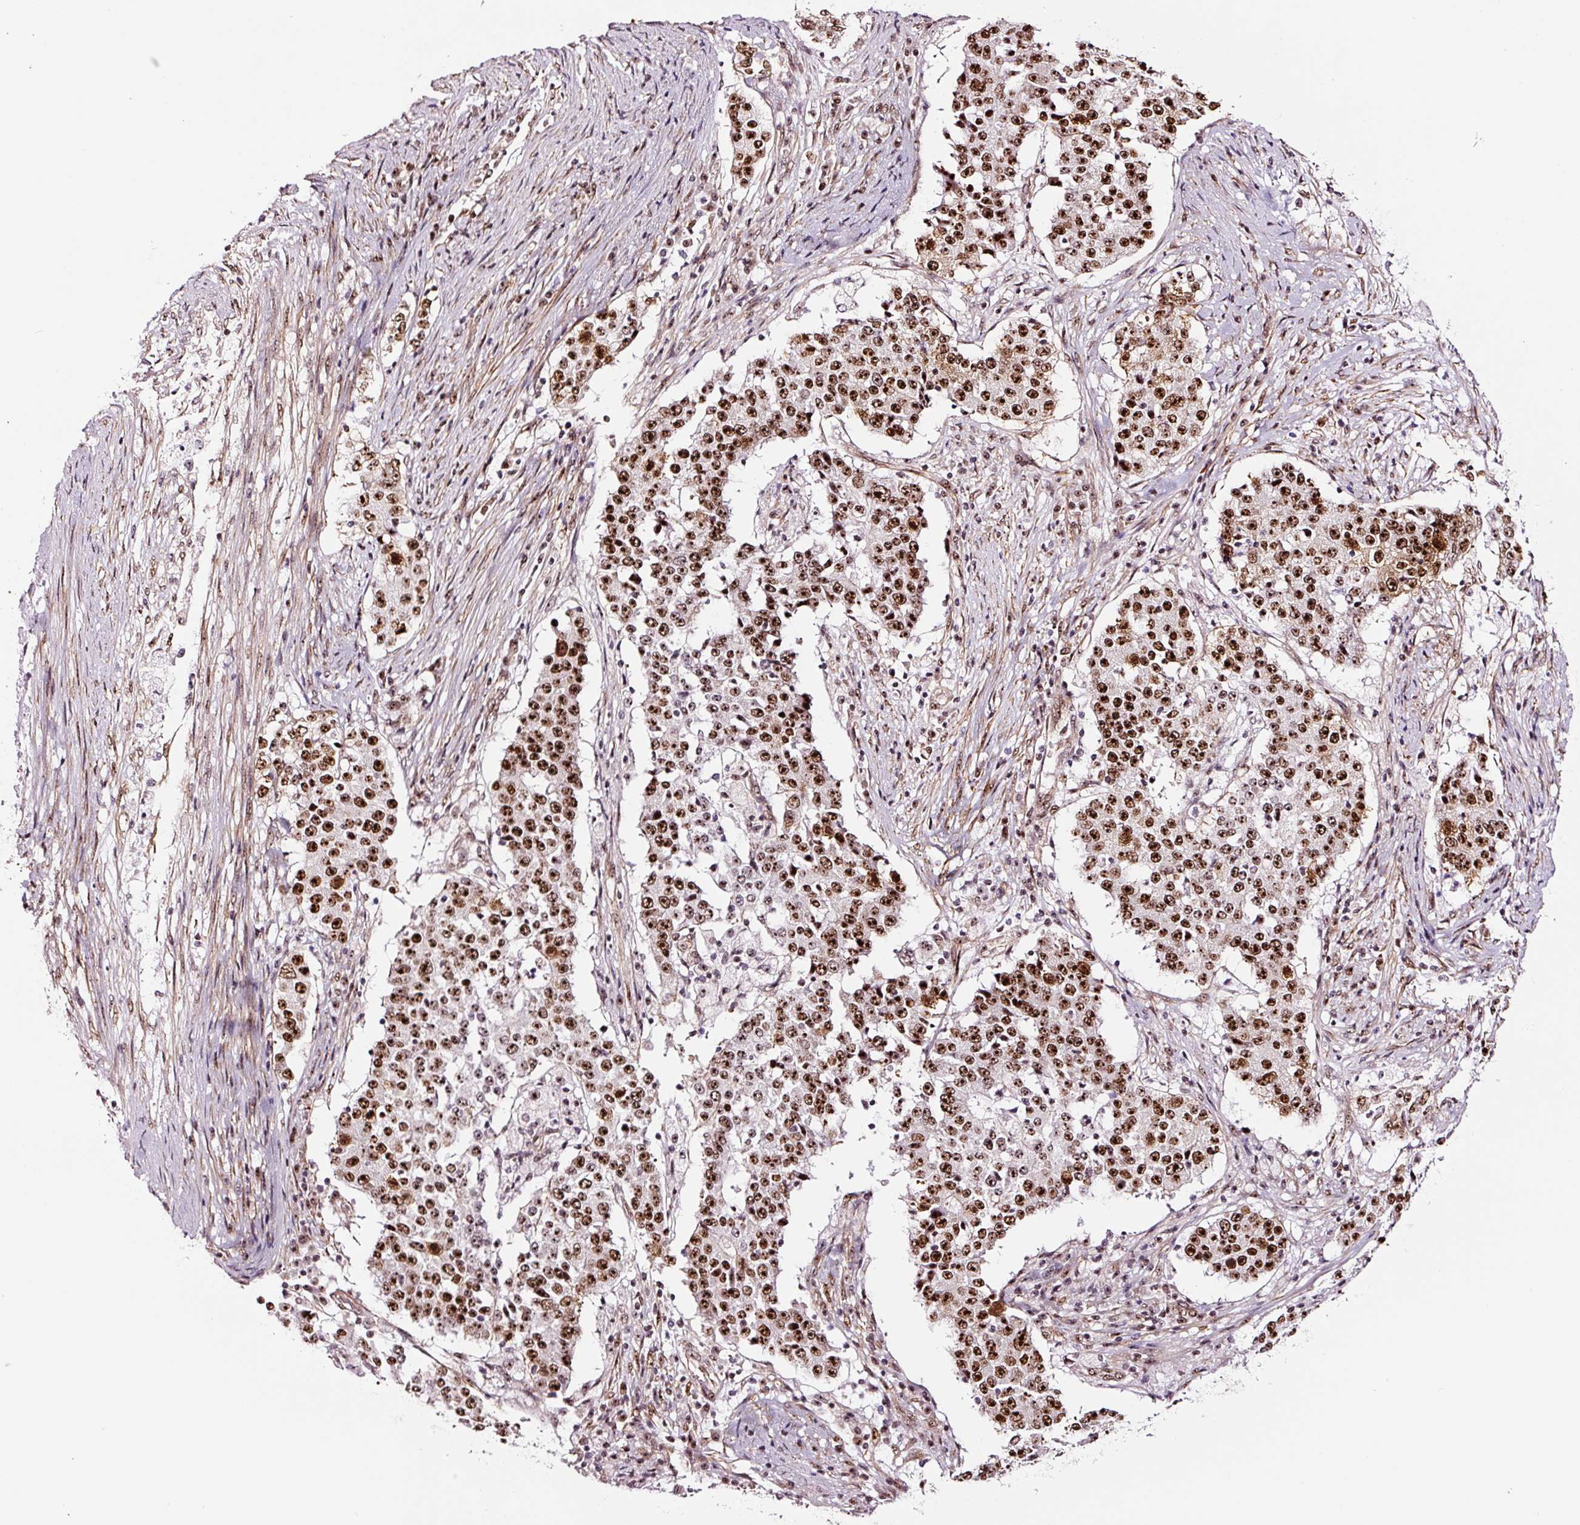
{"staining": {"intensity": "strong", "quantity": ">75%", "location": "nuclear"}, "tissue": "stomach cancer", "cell_type": "Tumor cells", "image_type": "cancer", "snomed": [{"axis": "morphology", "description": "Adenocarcinoma, NOS"}, {"axis": "topography", "description": "Stomach"}], "caption": "Strong nuclear staining is seen in about >75% of tumor cells in adenocarcinoma (stomach).", "gene": "GNL3", "patient": {"sex": "male", "age": 59}}